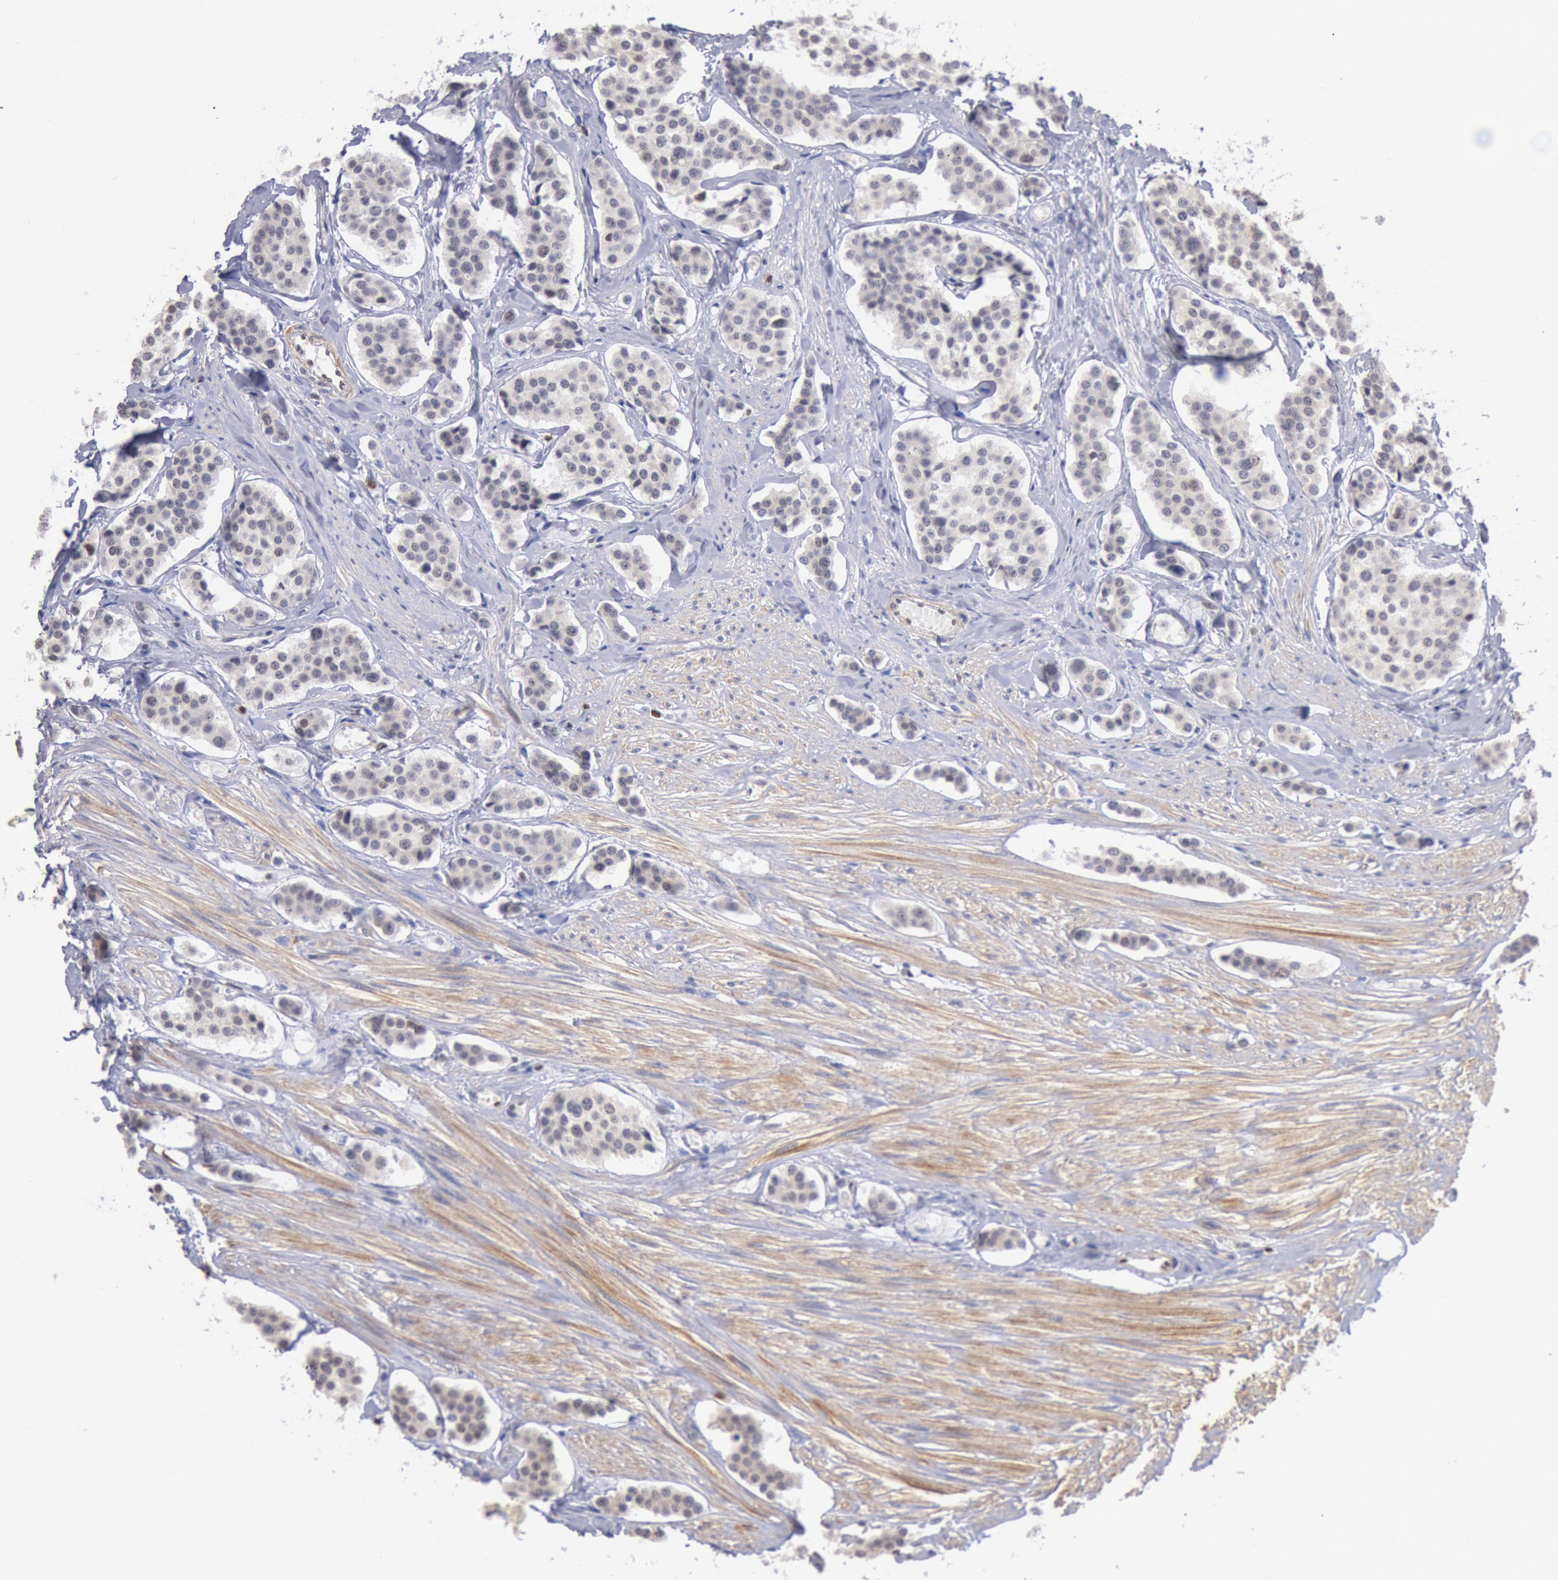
{"staining": {"intensity": "weak", "quantity": ">75%", "location": "cytoplasmic/membranous,nuclear"}, "tissue": "carcinoid", "cell_type": "Tumor cells", "image_type": "cancer", "snomed": [{"axis": "morphology", "description": "Carcinoid, malignant, NOS"}, {"axis": "topography", "description": "Small intestine"}], "caption": "This histopathology image displays immunohistochemistry staining of human carcinoid, with low weak cytoplasmic/membranous and nuclear expression in about >75% of tumor cells.", "gene": "RPS6KA5", "patient": {"sex": "male", "age": 60}}